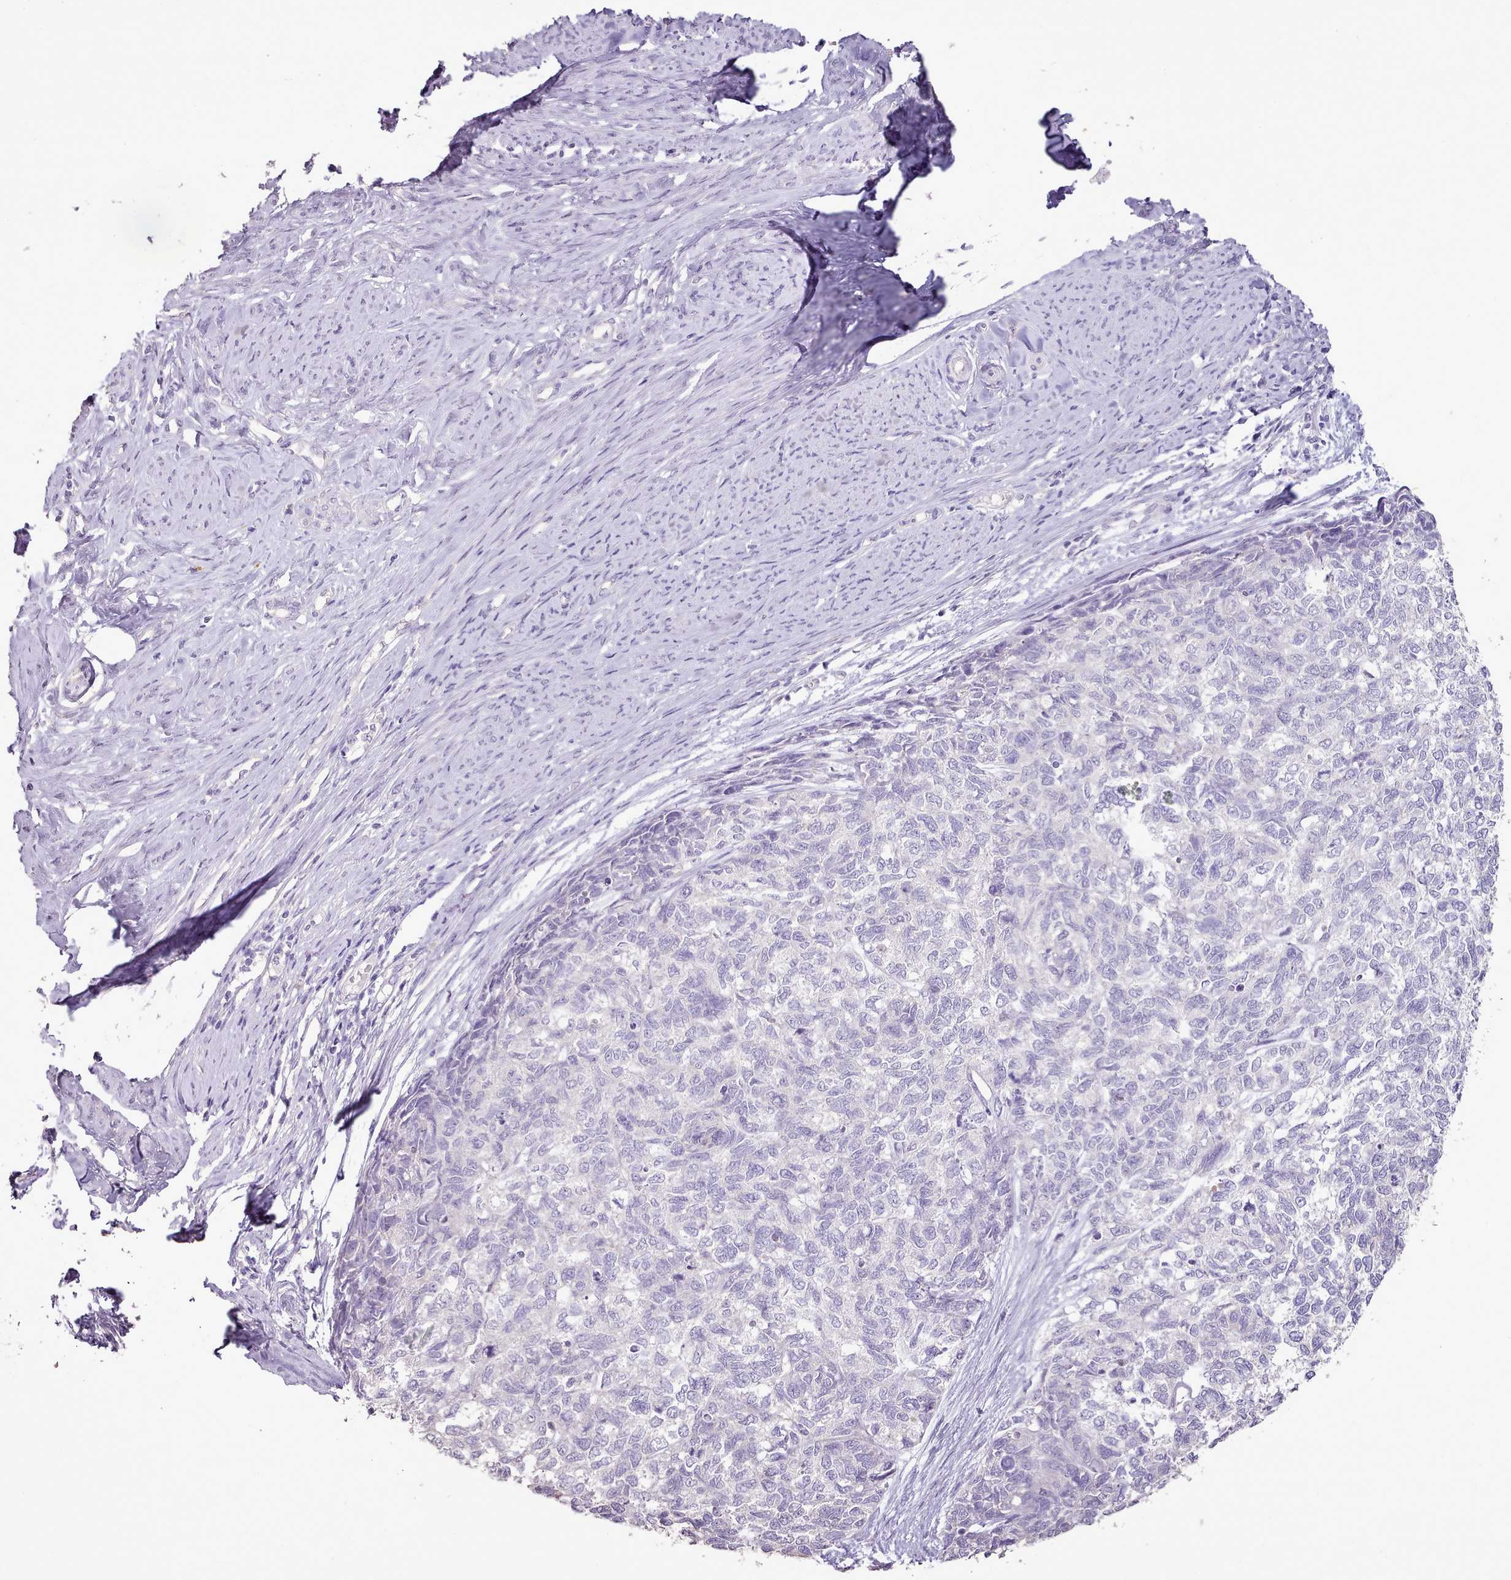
{"staining": {"intensity": "negative", "quantity": "none", "location": "none"}, "tissue": "cervical cancer", "cell_type": "Tumor cells", "image_type": "cancer", "snomed": [{"axis": "morphology", "description": "Squamous cell carcinoma, NOS"}, {"axis": "topography", "description": "Cervix"}], "caption": "There is no significant expression in tumor cells of squamous cell carcinoma (cervical).", "gene": "BLOC1S2", "patient": {"sex": "female", "age": 63}}